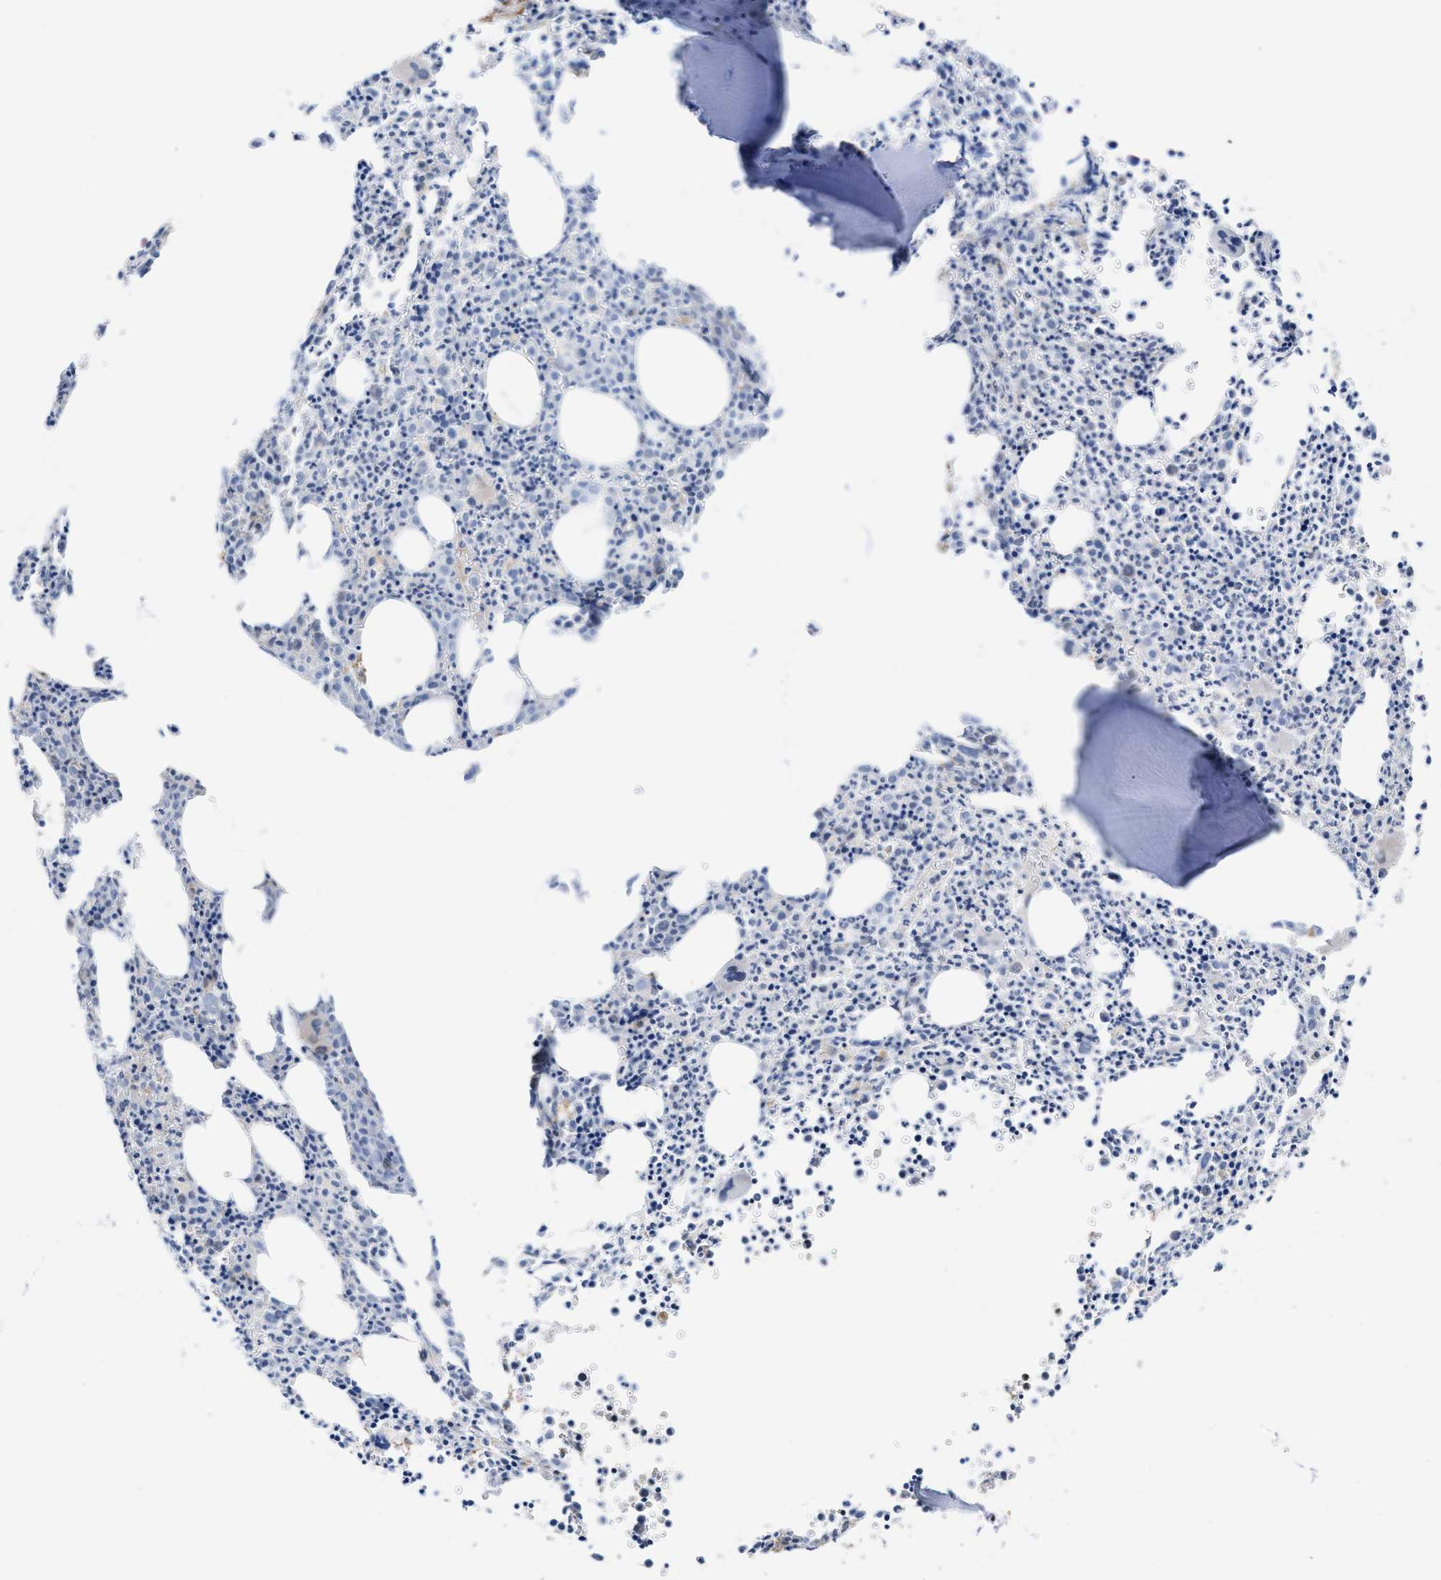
{"staining": {"intensity": "negative", "quantity": "none", "location": "none"}, "tissue": "bone marrow", "cell_type": "Hematopoietic cells", "image_type": "normal", "snomed": [{"axis": "morphology", "description": "Normal tissue, NOS"}, {"axis": "morphology", "description": "Inflammation, NOS"}, {"axis": "topography", "description": "Bone marrow"}], "caption": "An IHC photomicrograph of benign bone marrow is shown. There is no staining in hematopoietic cells of bone marrow. (DAB (3,3'-diaminobenzidine) immunohistochemistry (IHC), high magnification).", "gene": "JAG1", "patient": {"sex": "male", "age": 31}}